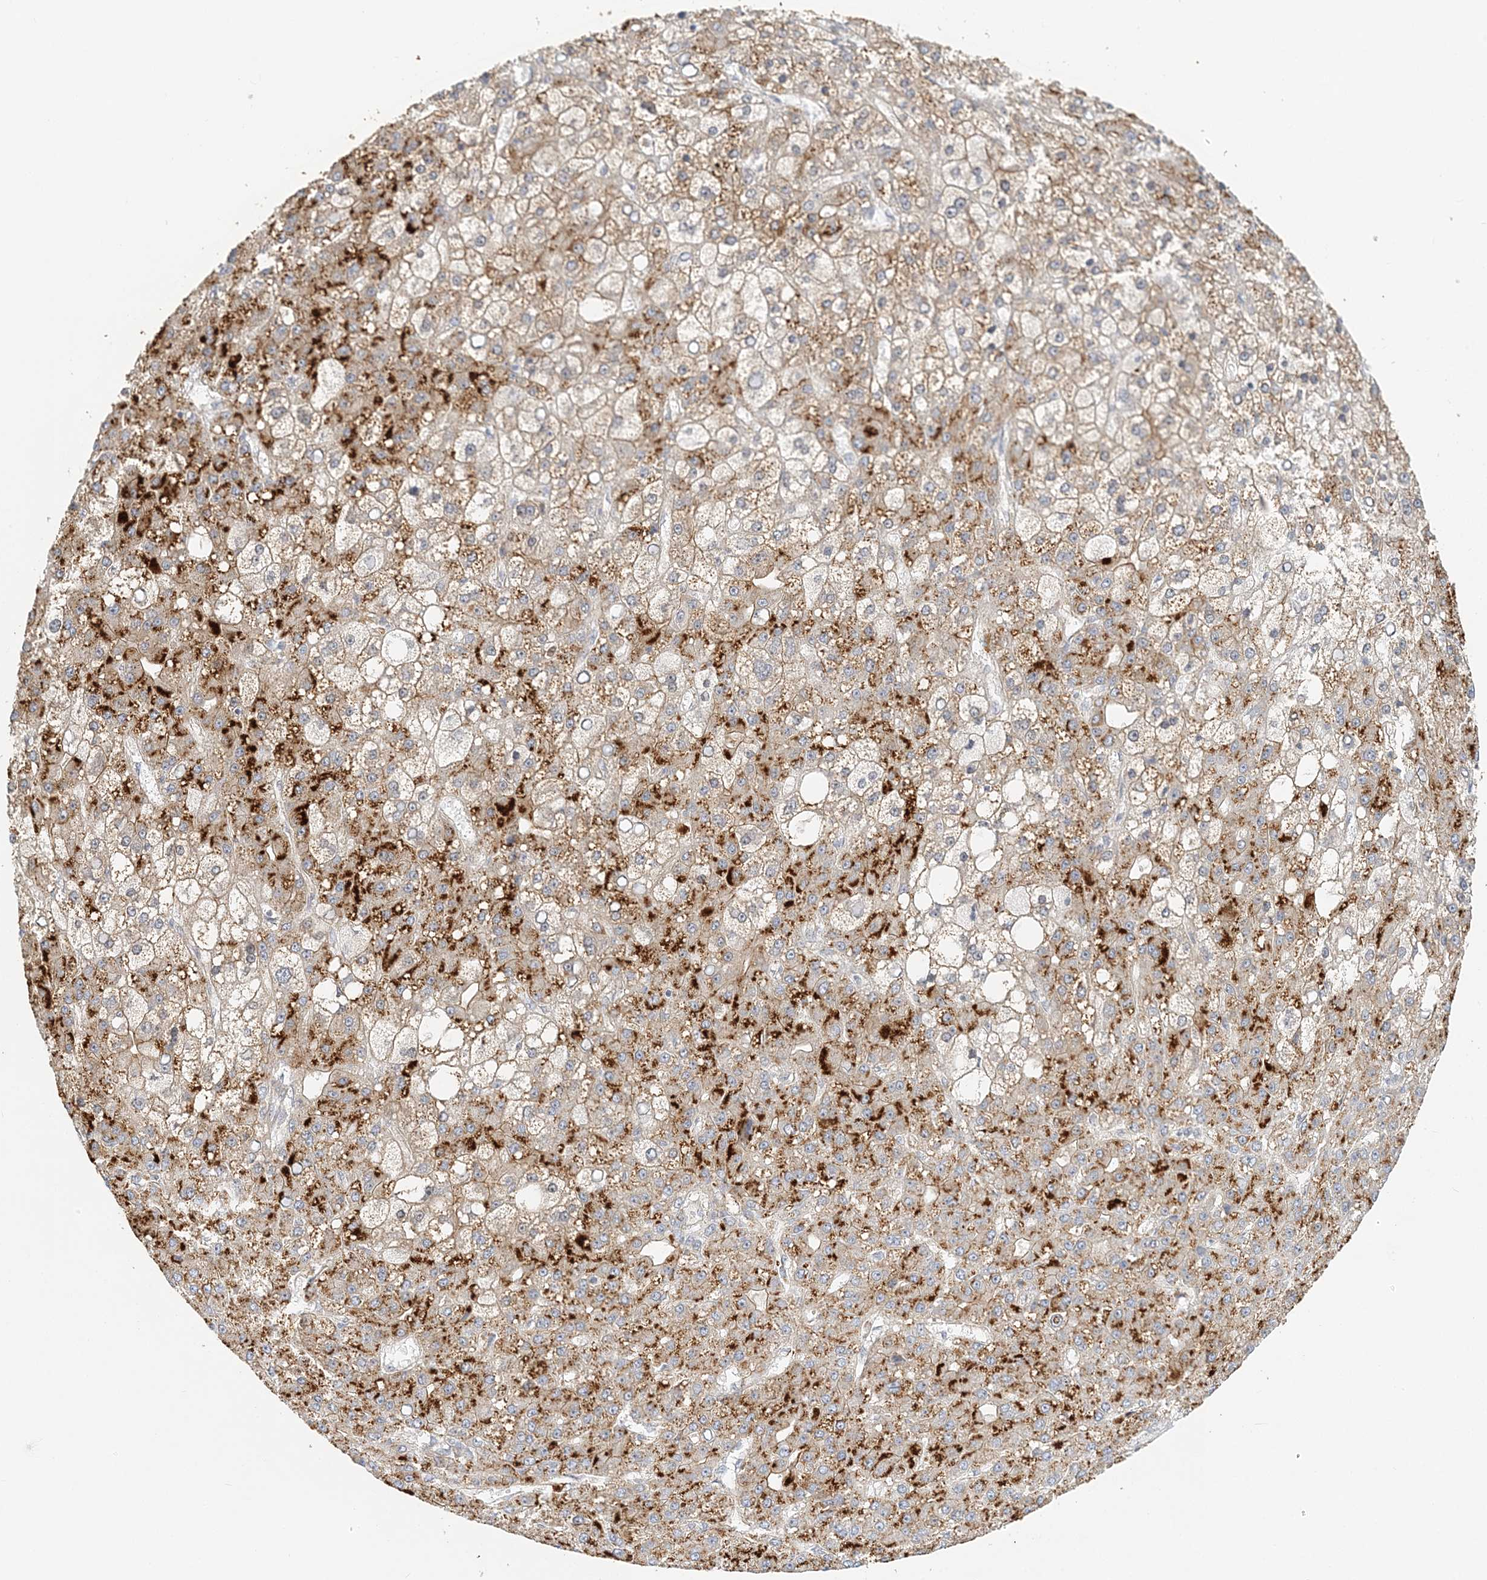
{"staining": {"intensity": "strong", "quantity": "25%-75%", "location": "cytoplasmic/membranous"}, "tissue": "liver cancer", "cell_type": "Tumor cells", "image_type": "cancer", "snomed": [{"axis": "morphology", "description": "Carcinoma, Hepatocellular, NOS"}, {"axis": "topography", "description": "Liver"}], "caption": "Tumor cells reveal strong cytoplasmic/membranous expression in about 25%-75% of cells in liver cancer. (IHC, brightfield microscopy, high magnification).", "gene": "DNAH1", "patient": {"sex": "male", "age": 67}}